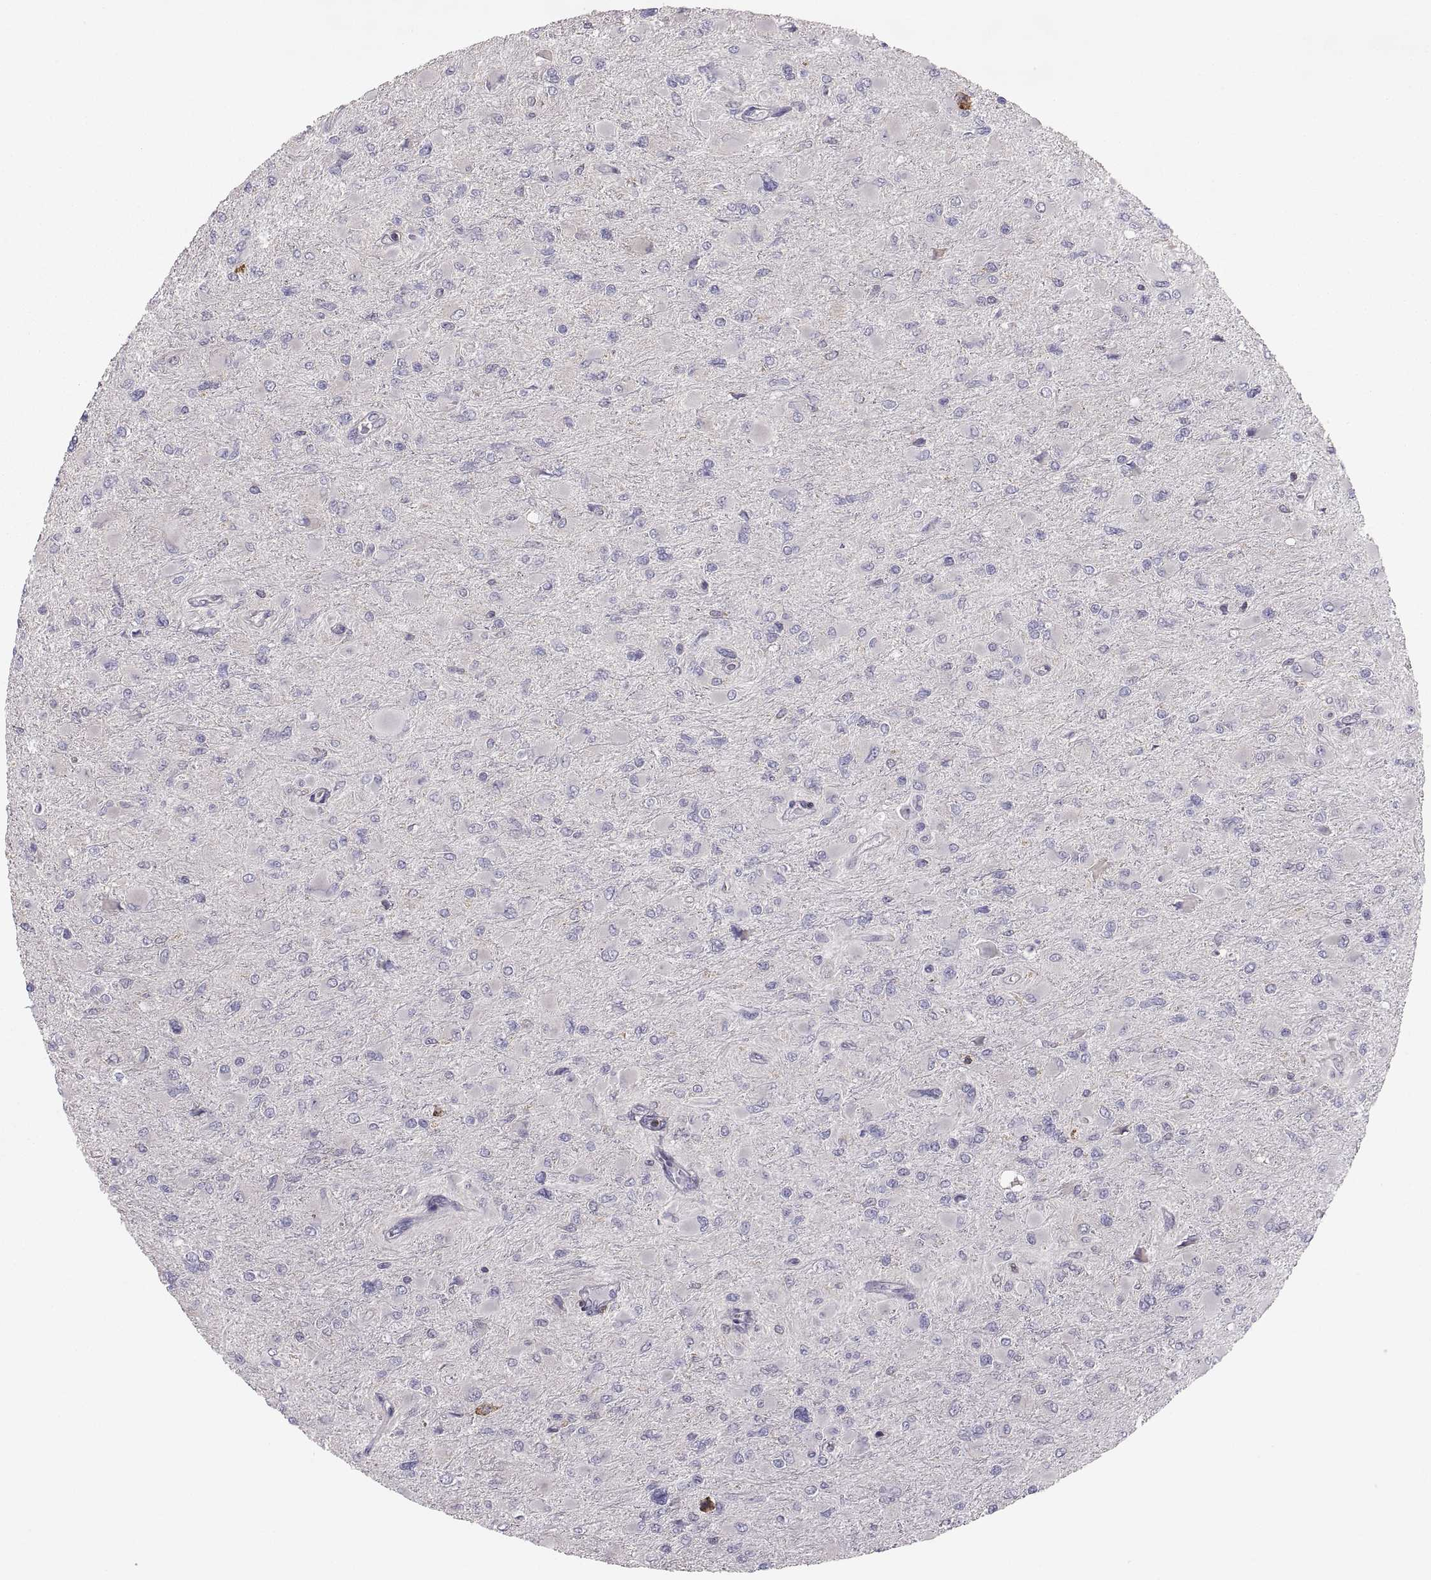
{"staining": {"intensity": "negative", "quantity": "none", "location": "none"}, "tissue": "glioma", "cell_type": "Tumor cells", "image_type": "cancer", "snomed": [{"axis": "morphology", "description": "Glioma, malignant, High grade"}, {"axis": "topography", "description": "Cerebral cortex"}], "caption": "A micrograph of glioma stained for a protein displays no brown staining in tumor cells. The staining was performed using DAB (3,3'-diaminobenzidine) to visualize the protein expression in brown, while the nuclei were stained in blue with hematoxylin (Magnification: 20x).", "gene": "ERO1A", "patient": {"sex": "female", "age": 36}}